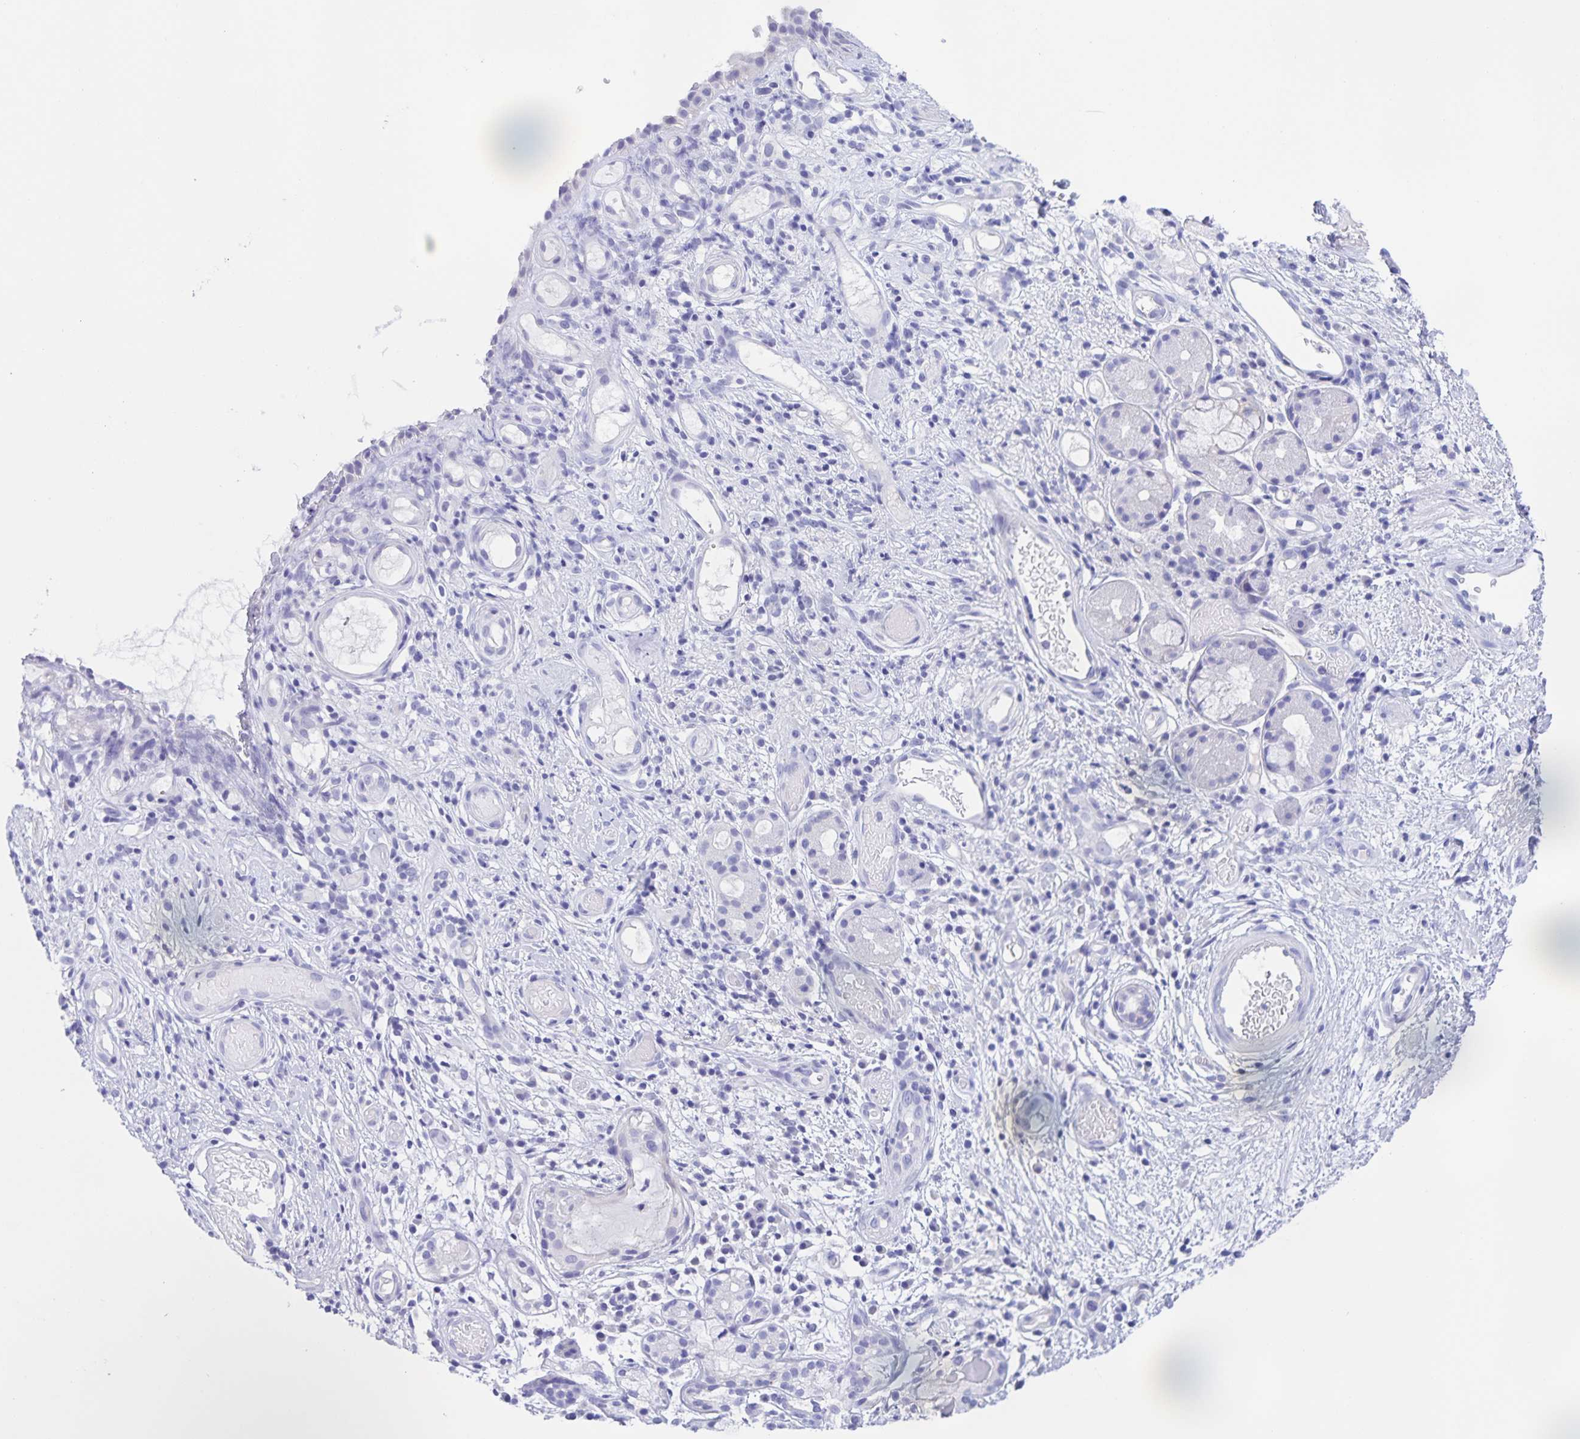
{"staining": {"intensity": "negative", "quantity": "none", "location": "none"}, "tissue": "nasopharynx", "cell_type": "Respiratory epithelial cells", "image_type": "normal", "snomed": [{"axis": "morphology", "description": "Normal tissue, NOS"}, {"axis": "morphology", "description": "Inflammation, NOS"}, {"axis": "topography", "description": "Nasopharynx"}], "caption": "Image shows no significant protein staining in respiratory epithelial cells of normal nasopharynx.", "gene": "CATSPER4", "patient": {"sex": "male", "age": 54}}